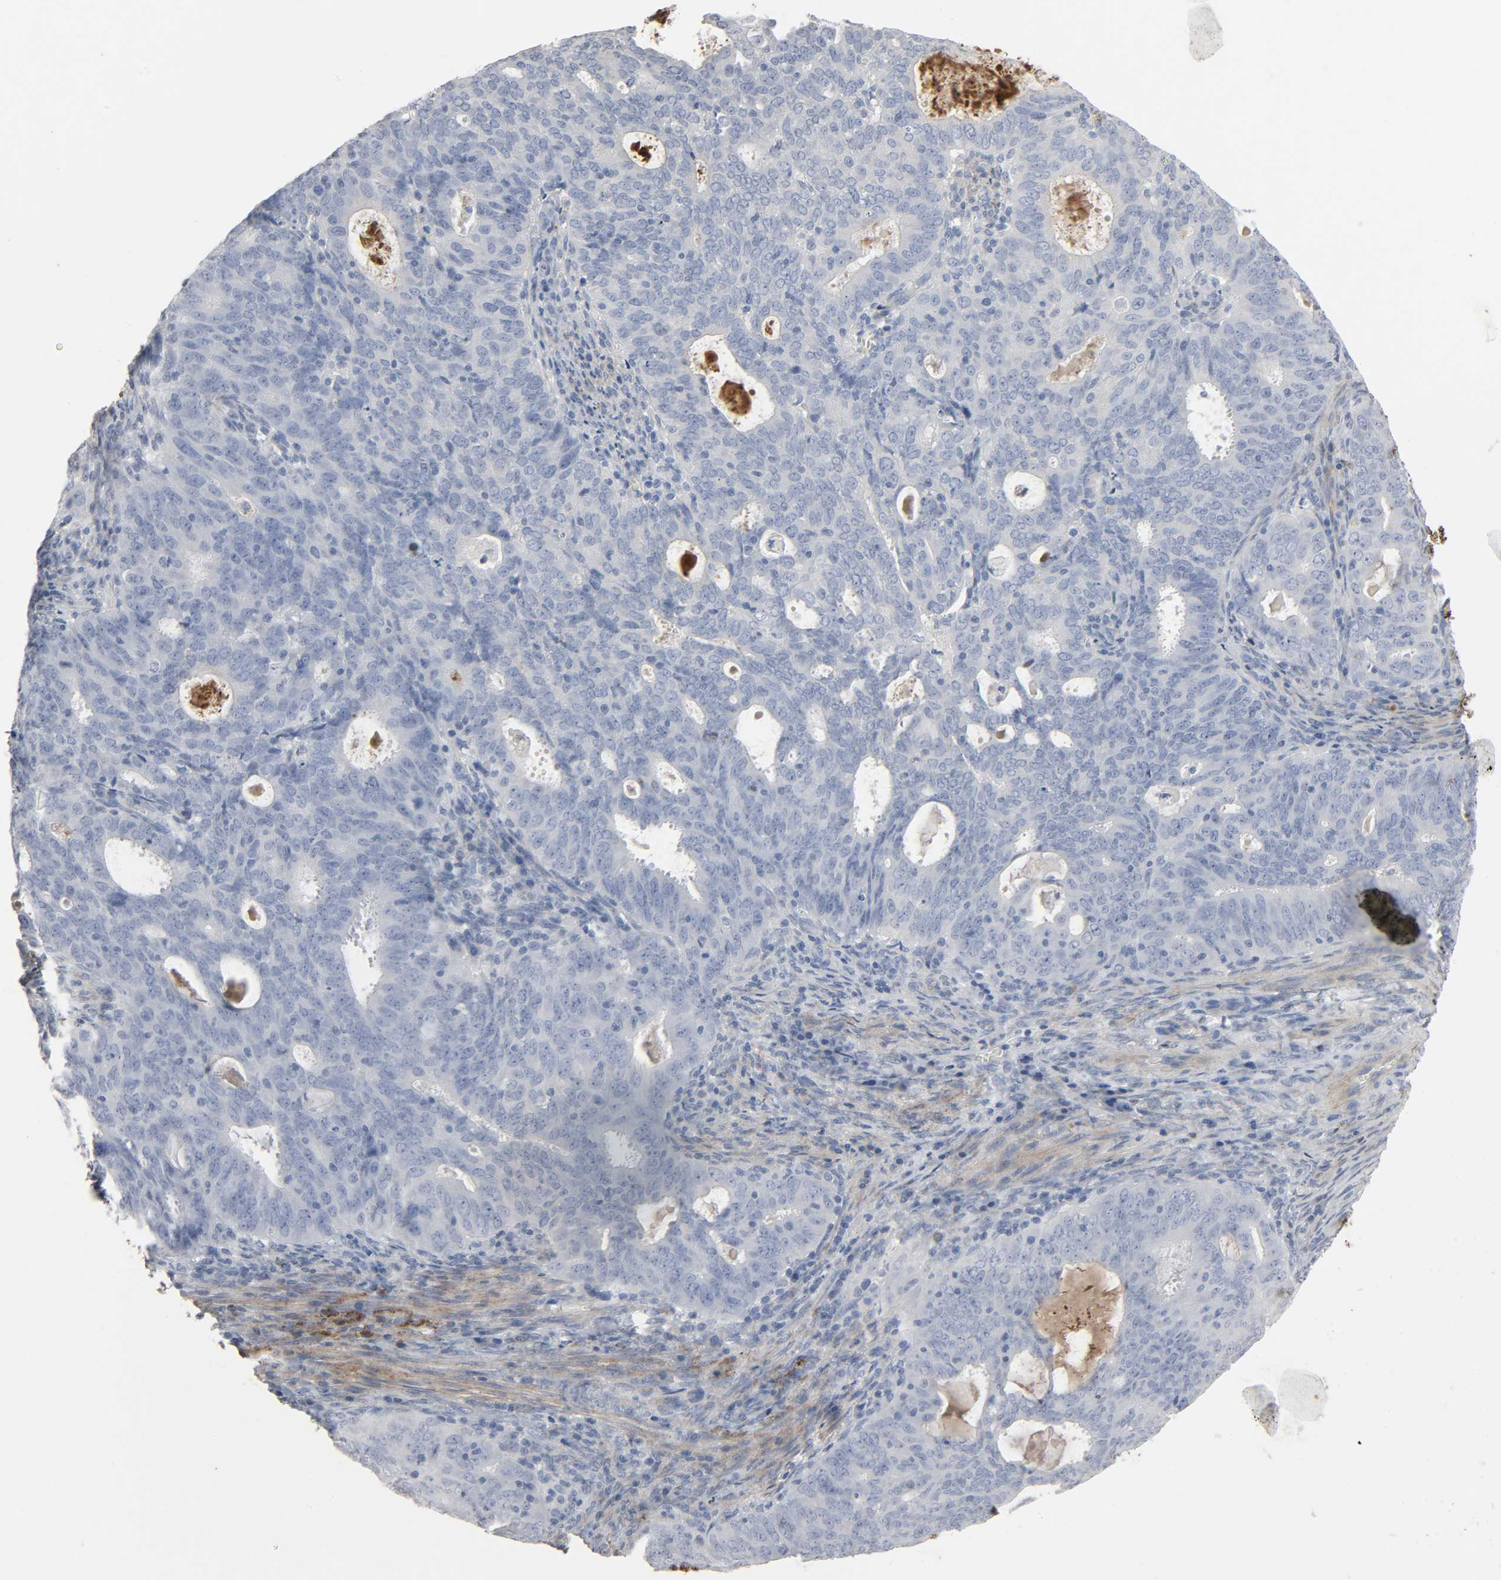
{"staining": {"intensity": "negative", "quantity": "none", "location": "none"}, "tissue": "cervical cancer", "cell_type": "Tumor cells", "image_type": "cancer", "snomed": [{"axis": "morphology", "description": "Adenocarcinoma, NOS"}, {"axis": "topography", "description": "Cervix"}], "caption": "Human cervical cancer (adenocarcinoma) stained for a protein using IHC shows no staining in tumor cells.", "gene": "FBLN5", "patient": {"sex": "female", "age": 44}}